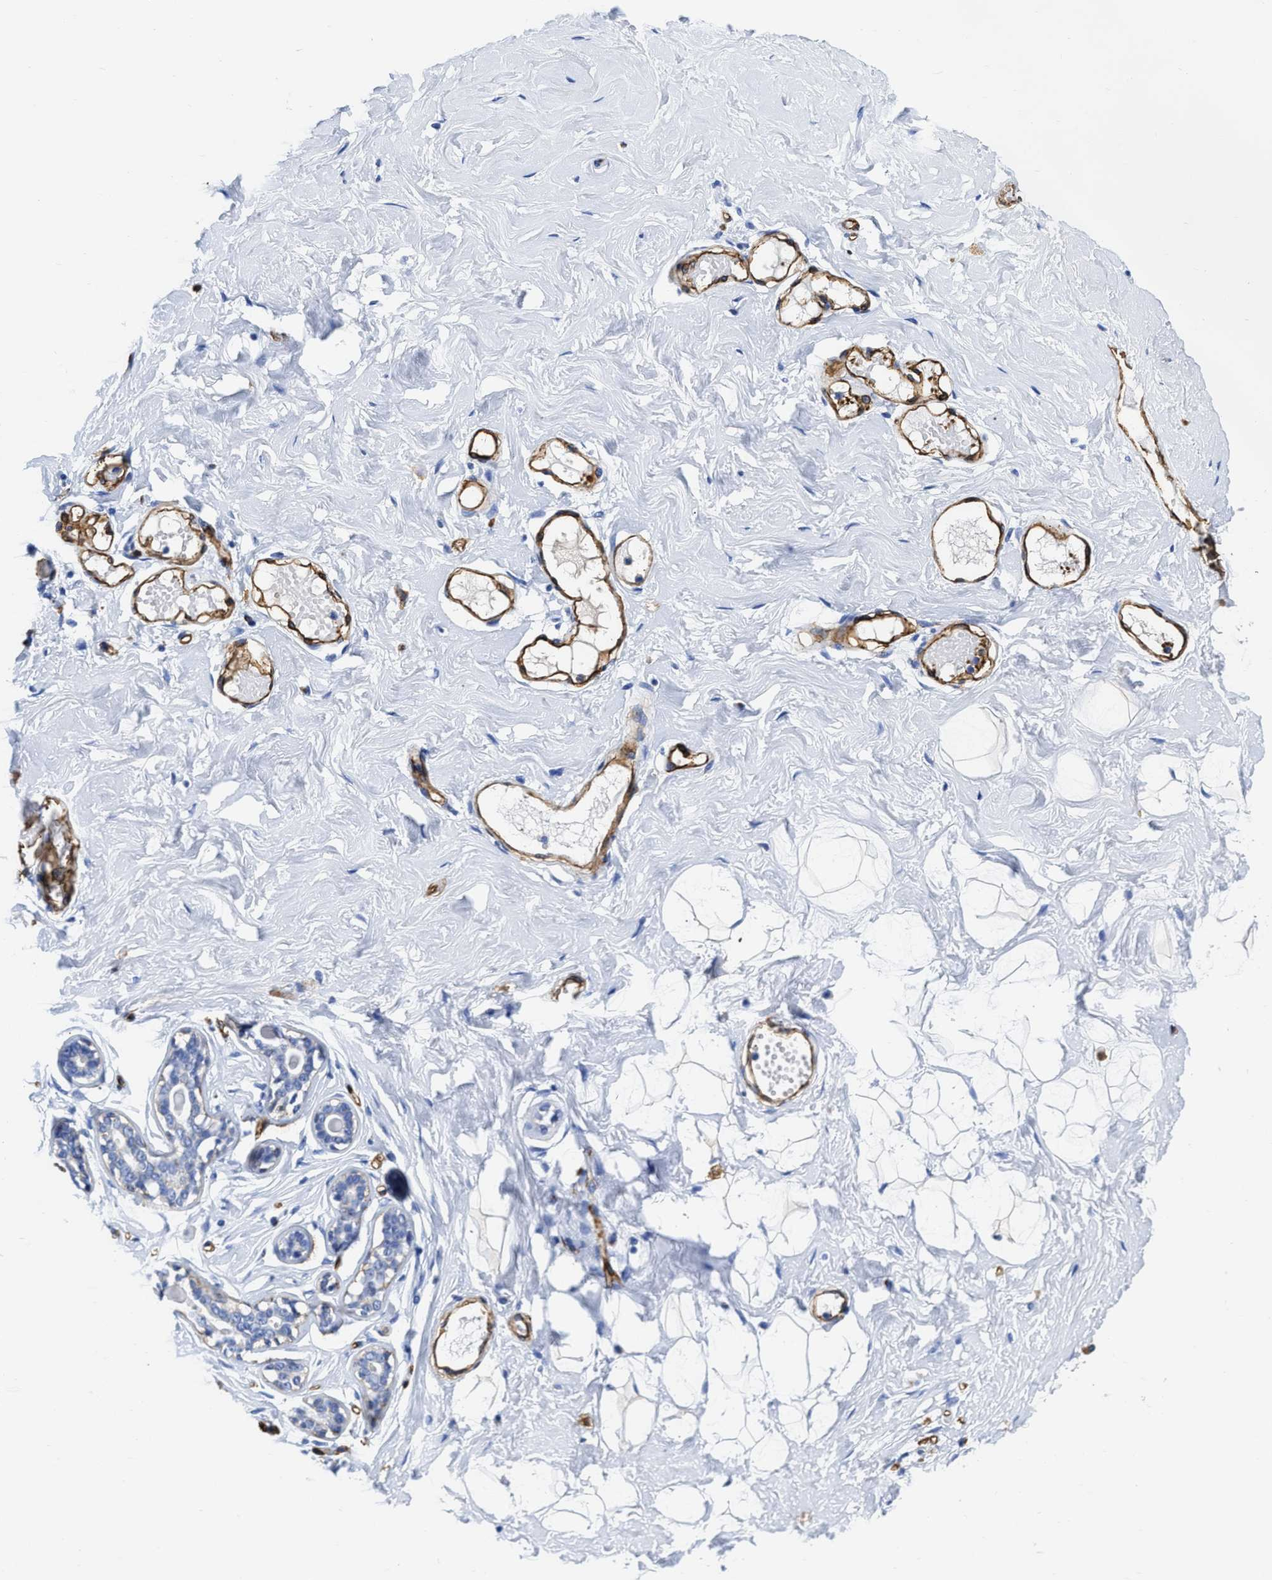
{"staining": {"intensity": "negative", "quantity": "none", "location": "none"}, "tissue": "breast", "cell_type": "Adipocytes", "image_type": "normal", "snomed": [{"axis": "morphology", "description": "Normal tissue, NOS"}, {"axis": "topography", "description": "Breast"}], "caption": "Immunohistochemistry of benign breast reveals no expression in adipocytes.", "gene": "TVP23B", "patient": {"sex": "female", "age": 23}}